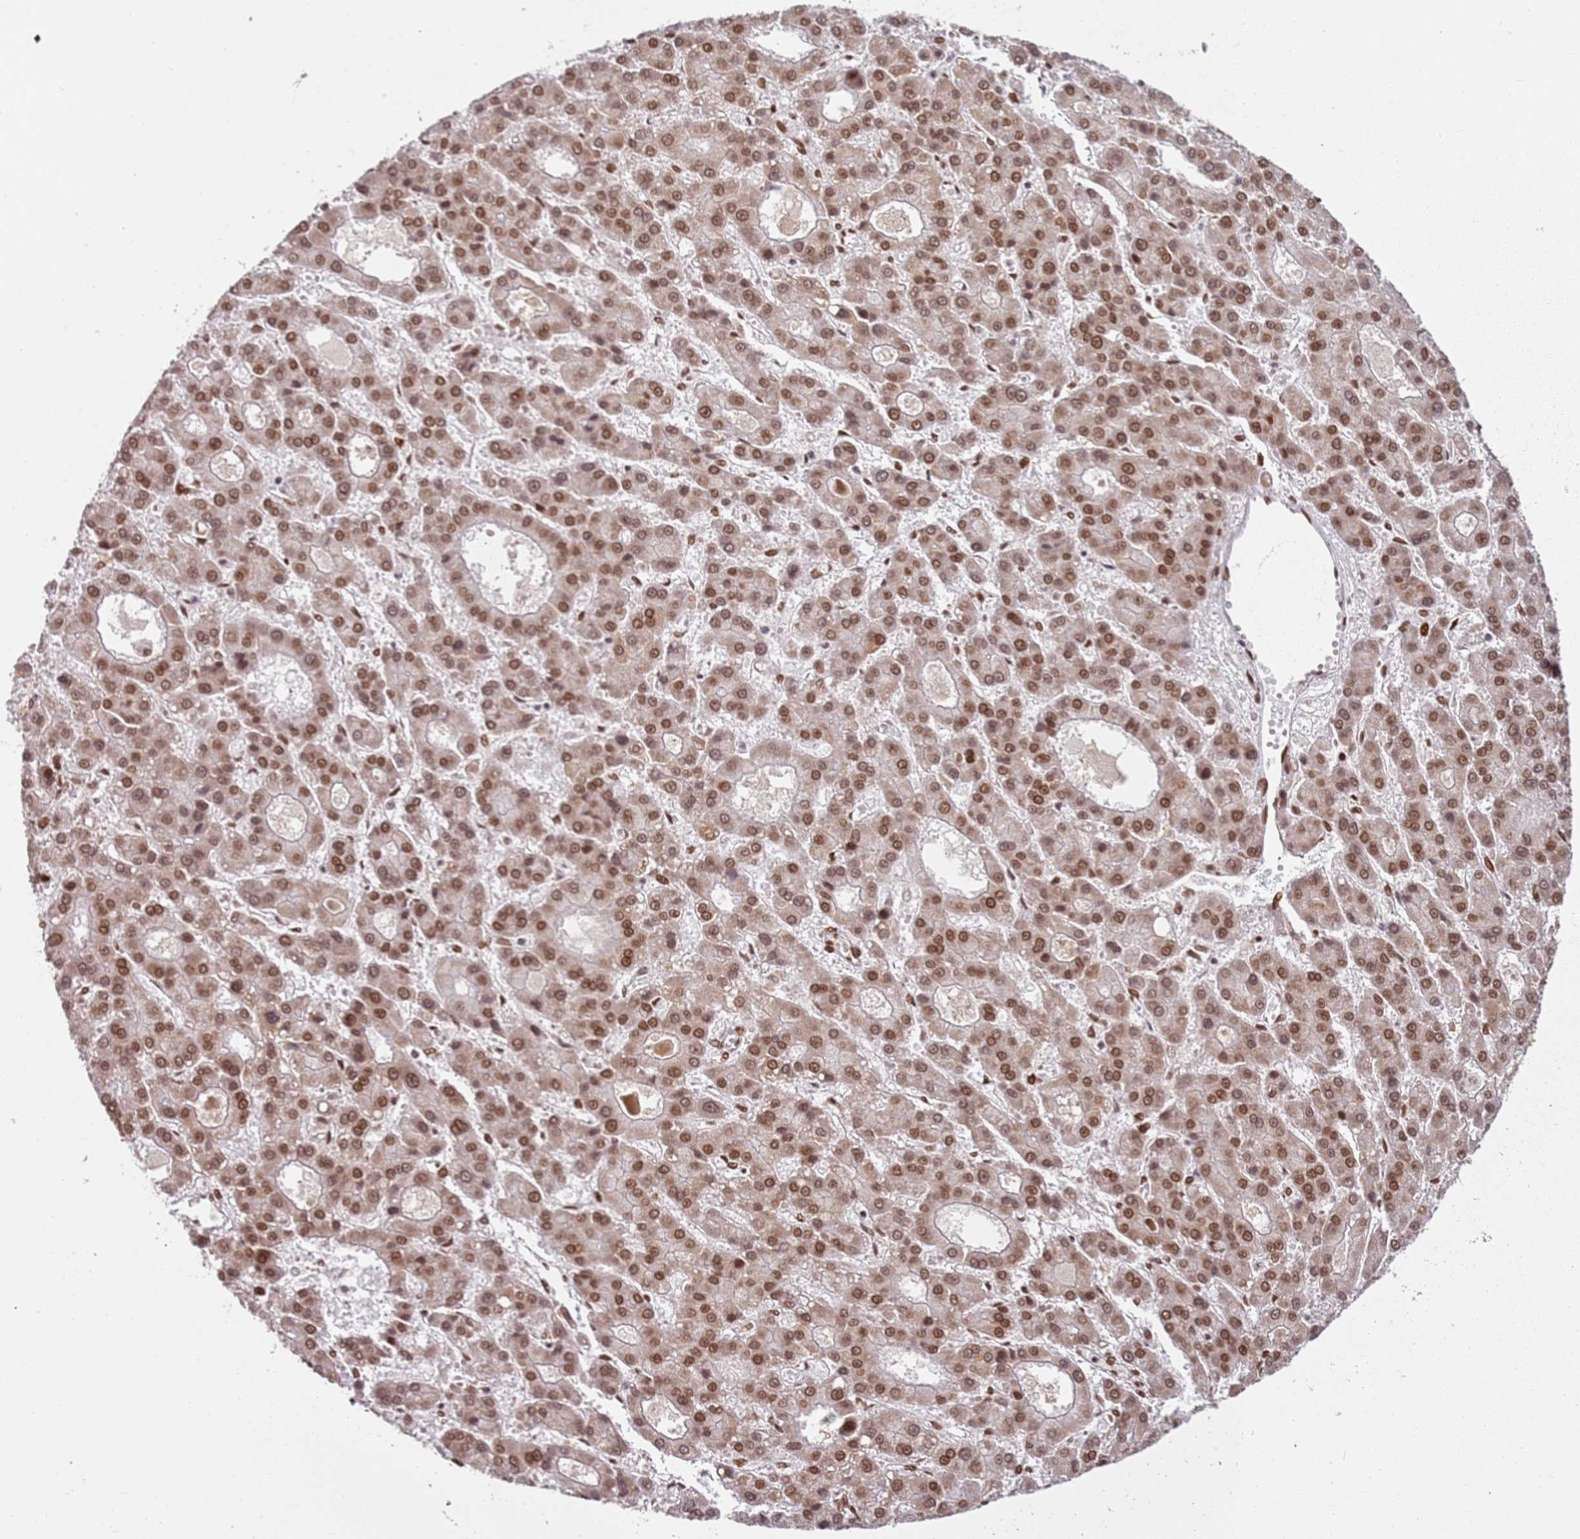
{"staining": {"intensity": "moderate", "quantity": ">75%", "location": "nuclear"}, "tissue": "liver cancer", "cell_type": "Tumor cells", "image_type": "cancer", "snomed": [{"axis": "morphology", "description": "Carcinoma, Hepatocellular, NOS"}, {"axis": "topography", "description": "Liver"}], "caption": "The image displays immunohistochemical staining of liver cancer. There is moderate nuclear positivity is present in approximately >75% of tumor cells.", "gene": "TENT4A", "patient": {"sex": "male", "age": 70}}